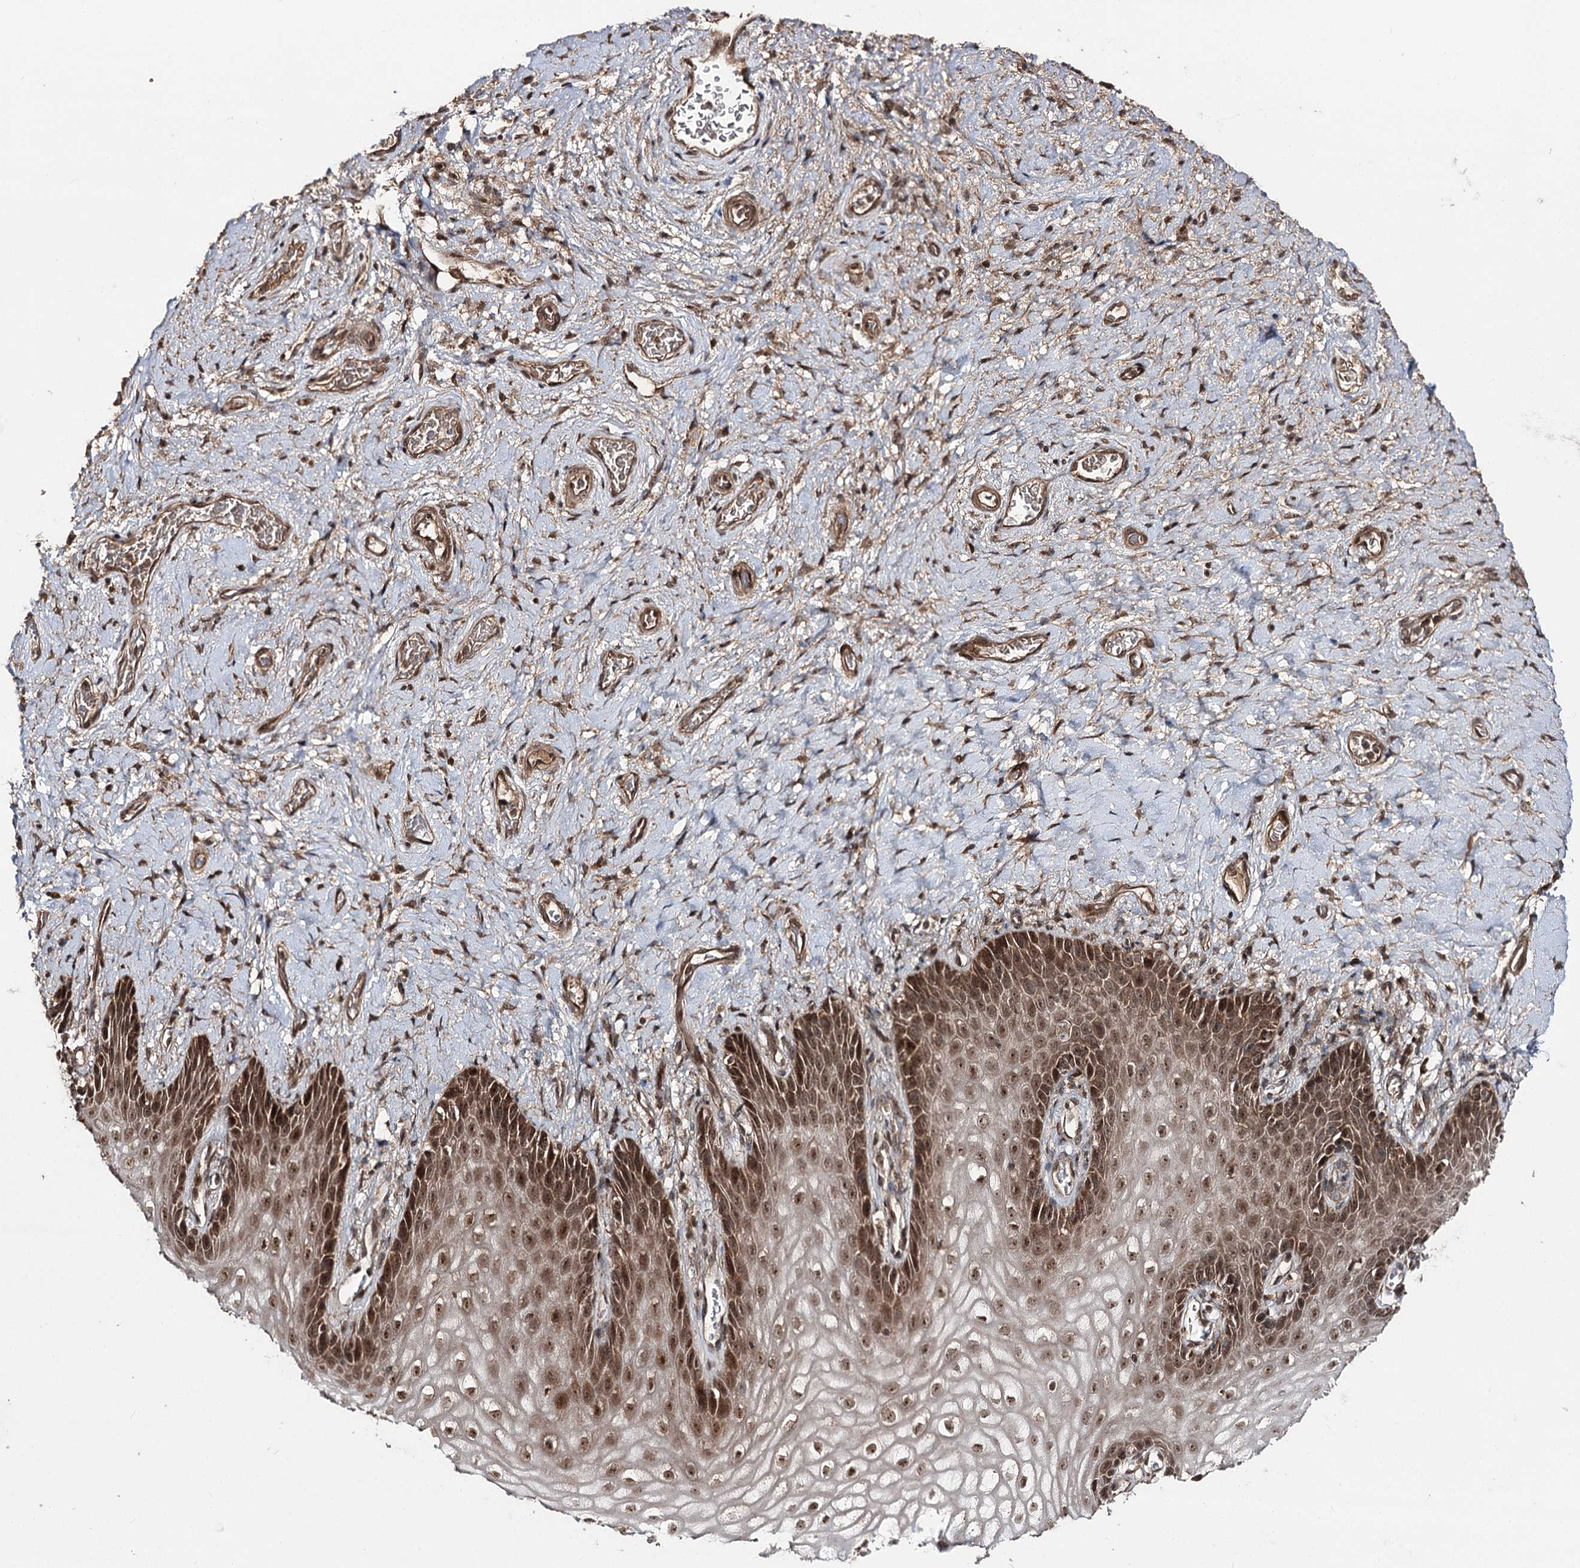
{"staining": {"intensity": "strong", "quantity": ">75%", "location": "cytoplasmic/membranous,nuclear"}, "tissue": "vagina", "cell_type": "Squamous epithelial cells", "image_type": "normal", "snomed": [{"axis": "morphology", "description": "Normal tissue, NOS"}, {"axis": "topography", "description": "Vagina"}], "caption": "Human vagina stained for a protein (brown) displays strong cytoplasmic/membranous,nuclear positive expression in about >75% of squamous epithelial cells.", "gene": "FAM53B", "patient": {"sex": "female", "age": 60}}